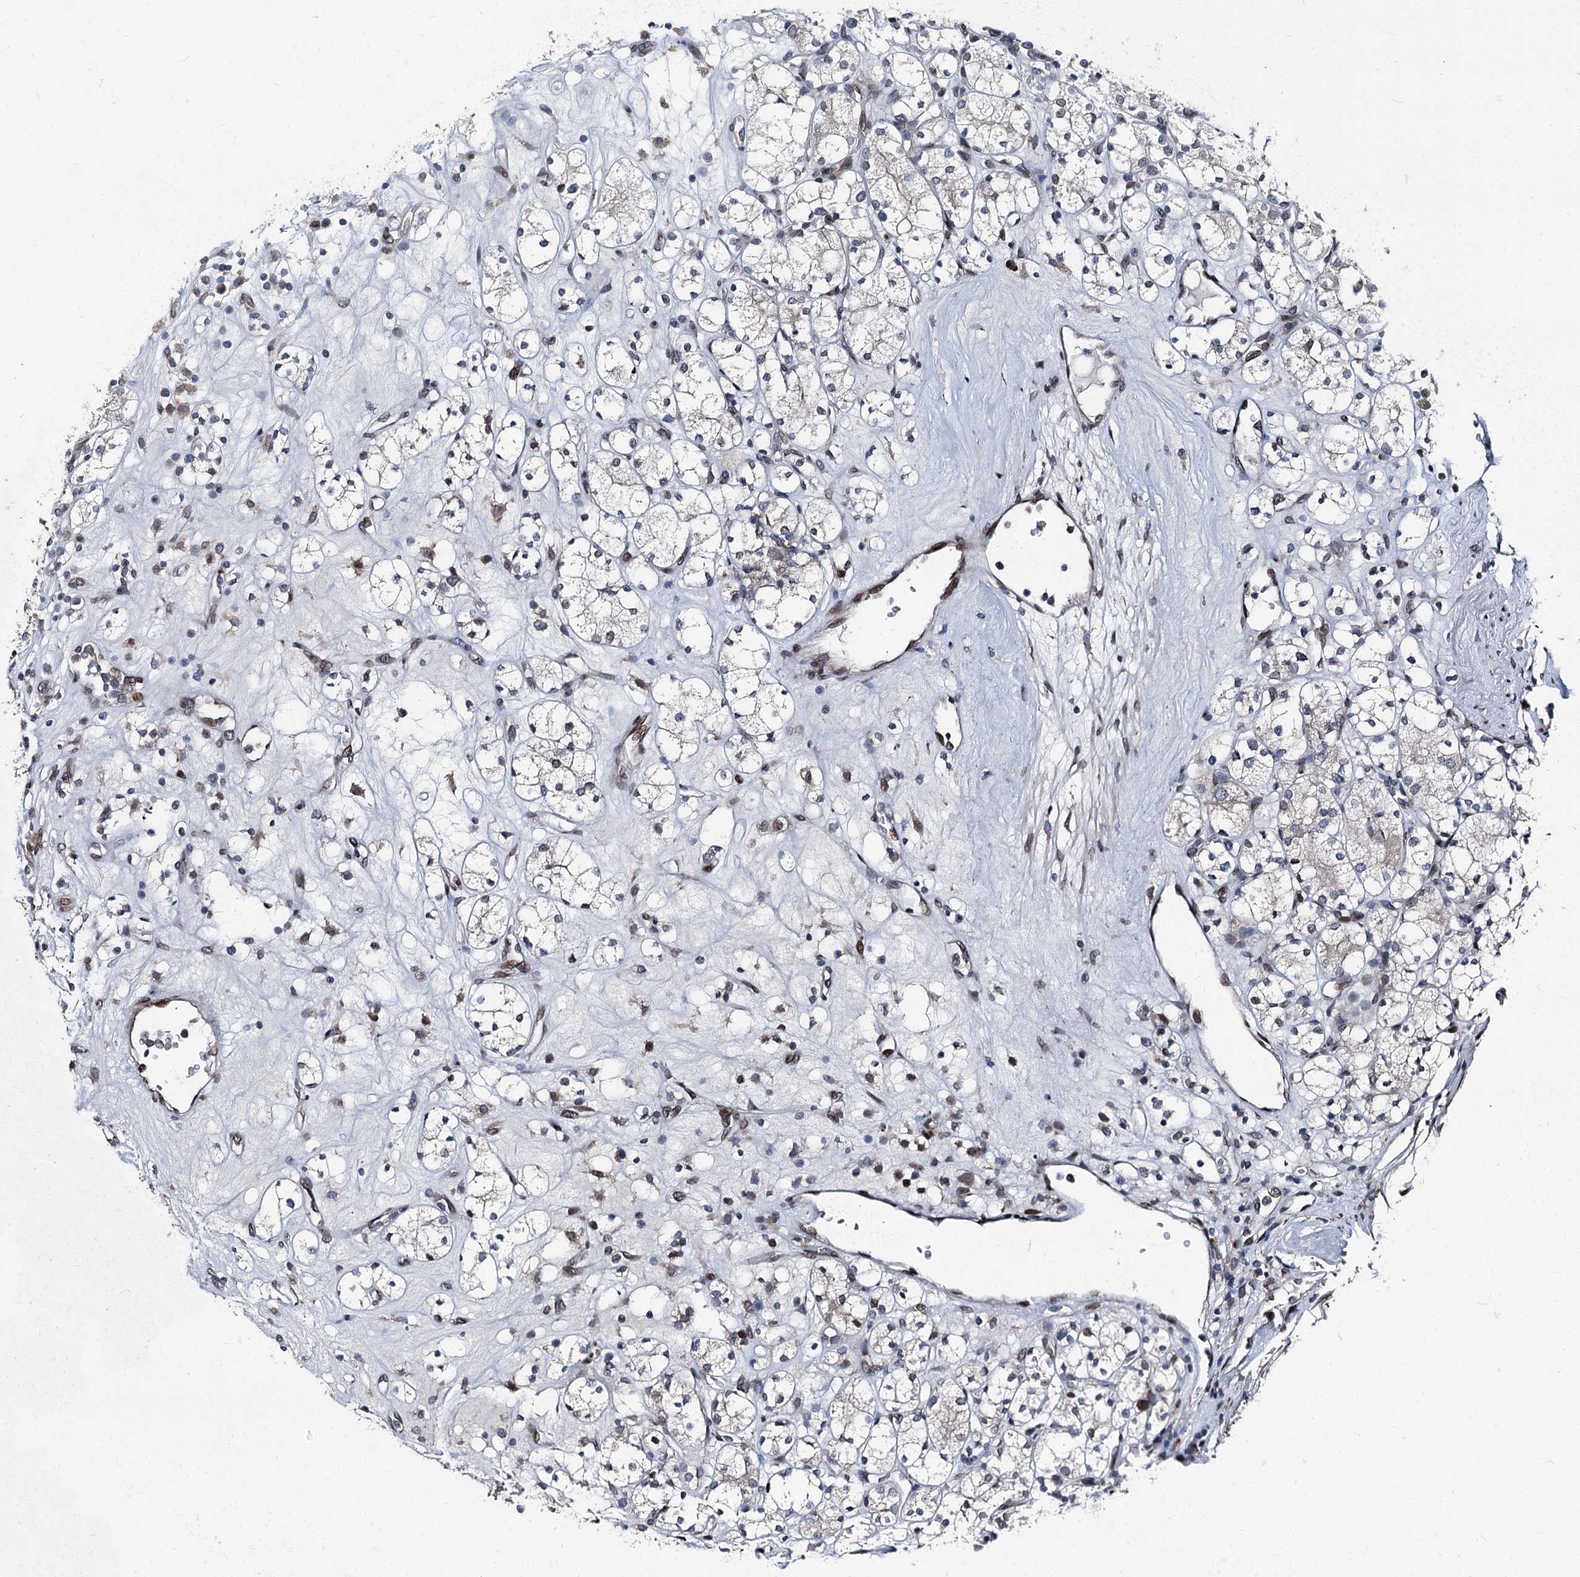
{"staining": {"intensity": "negative", "quantity": "none", "location": "none"}, "tissue": "renal cancer", "cell_type": "Tumor cells", "image_type": "cancer", "snomed": [{"axis": "morphology", "description": "Adenocarcinoma, NOS"}, {"axis": "topography", "description": "Kidney"}], "caption": "Renal cancer stained for a protein using immunohistochemistry shows no staining tumor cells.", "gene": "MRPL14", "patient": {"sex": "male", "age": 77}}